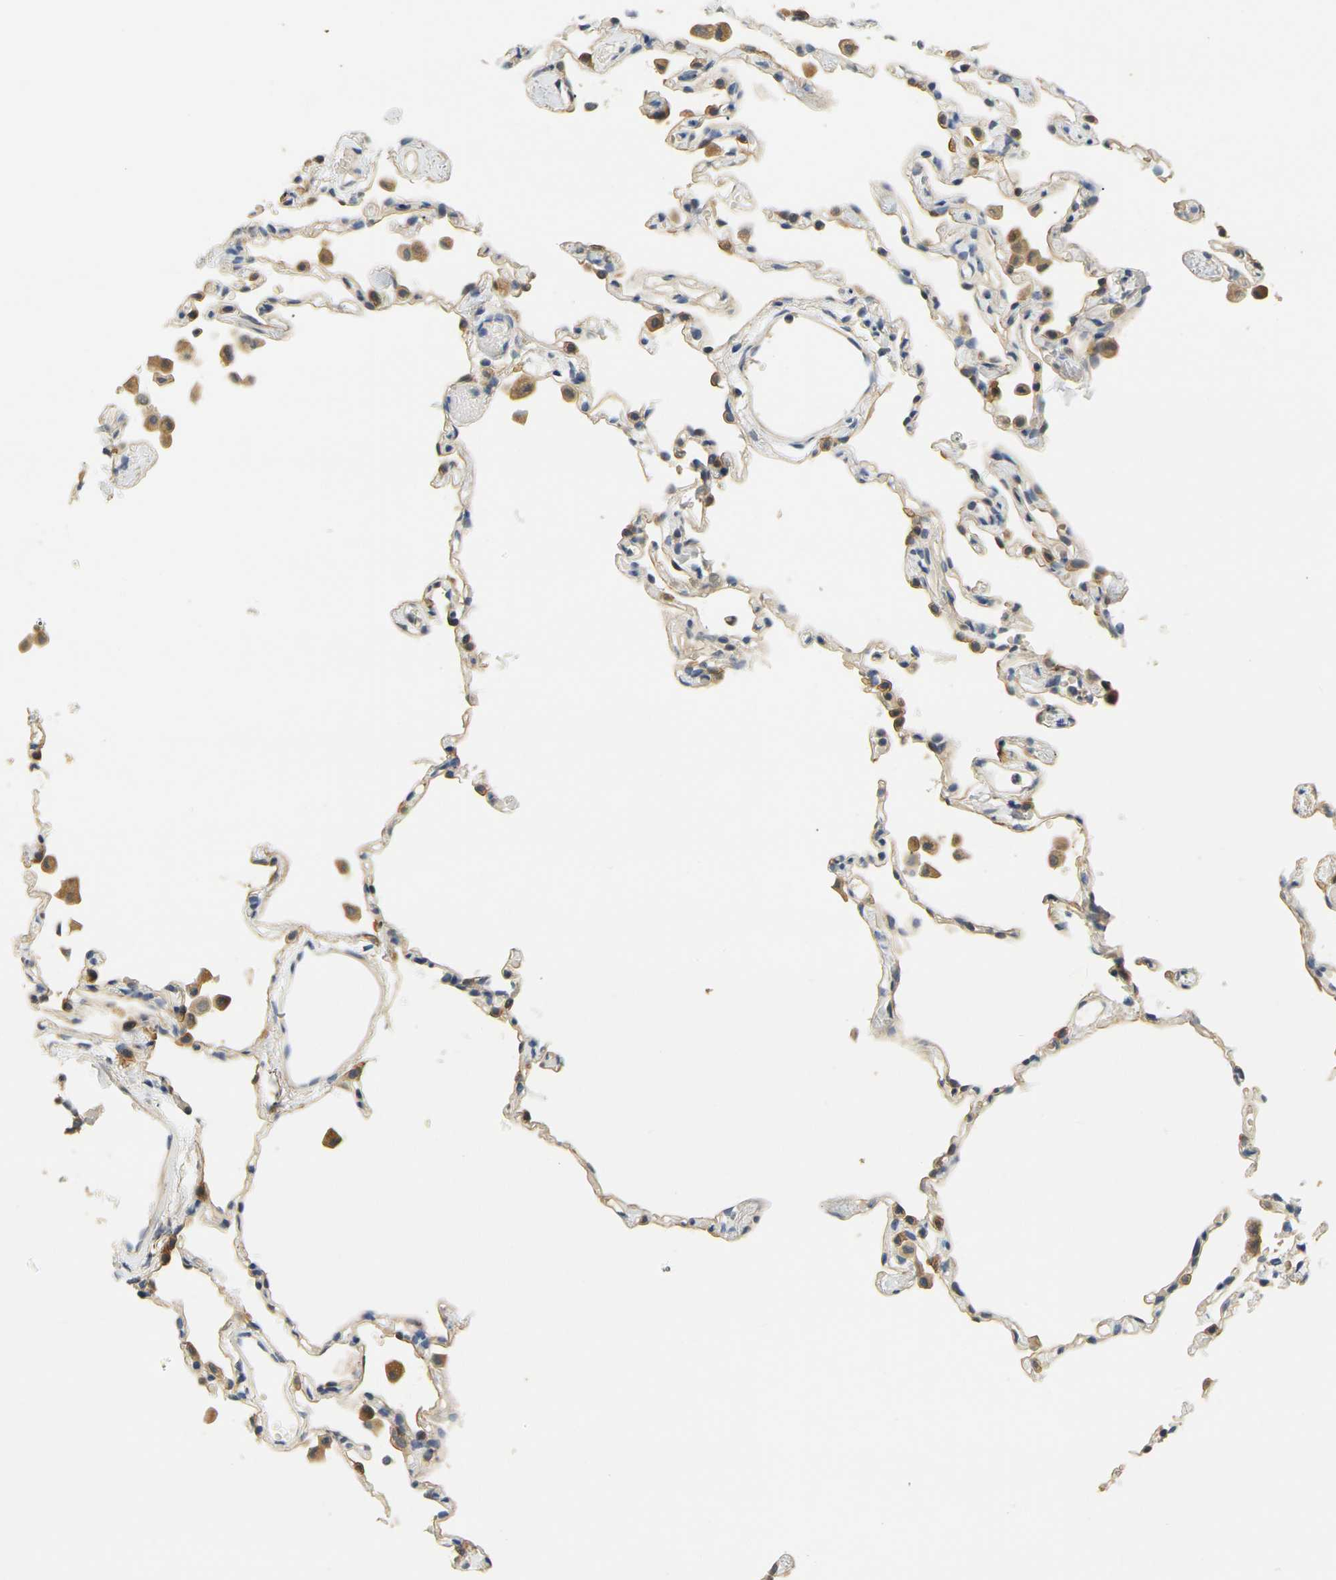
{"staining": {"intensity": "weak", "quantity": "25%-75%", "location": "cytoplasmic/membranous"}, "tissue": "lung", "cell_type": "Alveolar cells", "image_type": "normal", "snomed": [{"axis": "morphology", "description": "Normal tissue, NOS"}, {"axis": "topography", "description": "Lung"}], "caption": "Brown immunohistochemical staining in benign human lung shows weak cytoplasmic/membranous positivity in about 25%-75% of alveolar cells.", "gene": "GDAP1", "patient": {"sex": "female", "age": 49}}